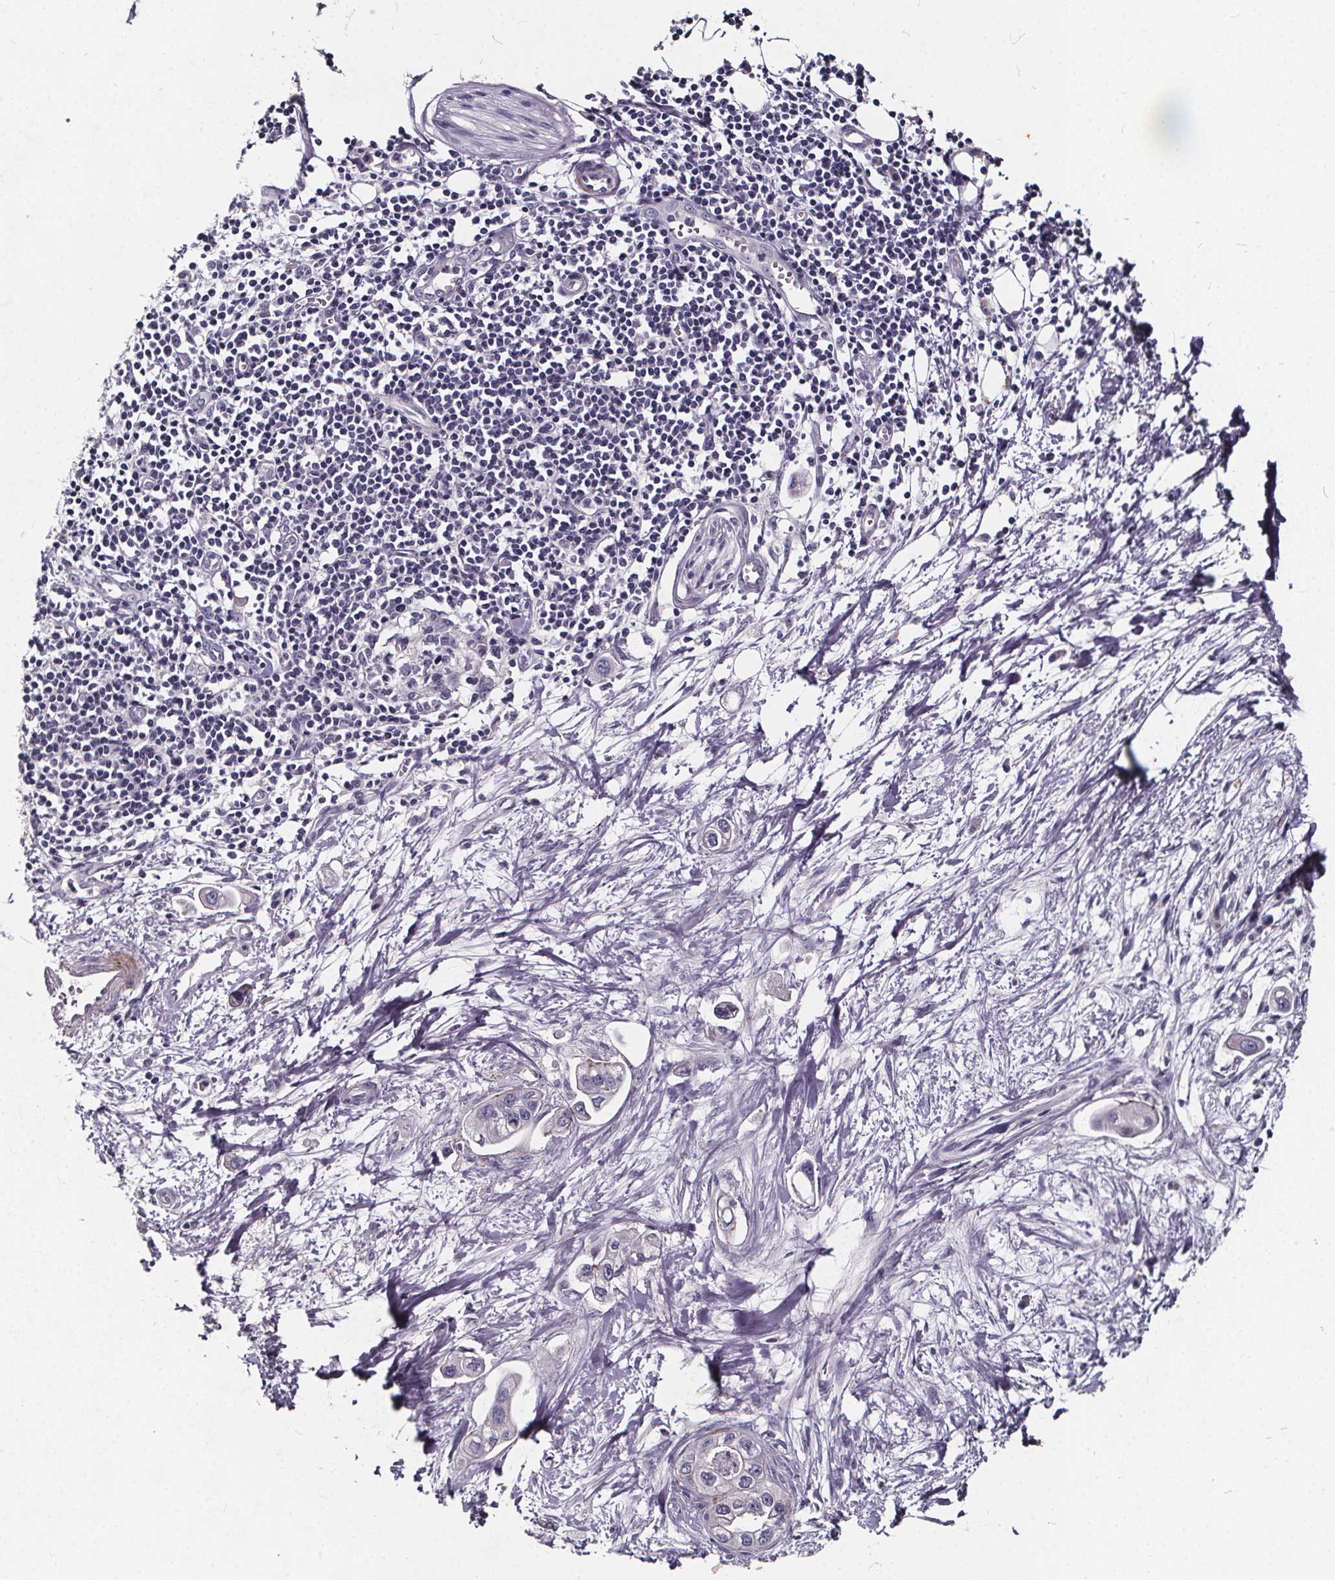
{"staining": {"intensity": "negative", "quantity": "none", "location": "none"}, "tissue": "pancreatic cancer", "cell_type": "Tumor cells", "image_type": "cancer", "snomed": [{"axis": "morphology", "description": "Adenocarcinoma, NOS"}, {"axis": "topography", "description": "Pancreas"}], "caption": "Immunohistochemical staining of human pancreatic cancer (adenocarcinoma) demonstrates no significant staining in tumor cells.", "gene": "TSPAN14", "patient": {"sex": "male", "age": 60}}